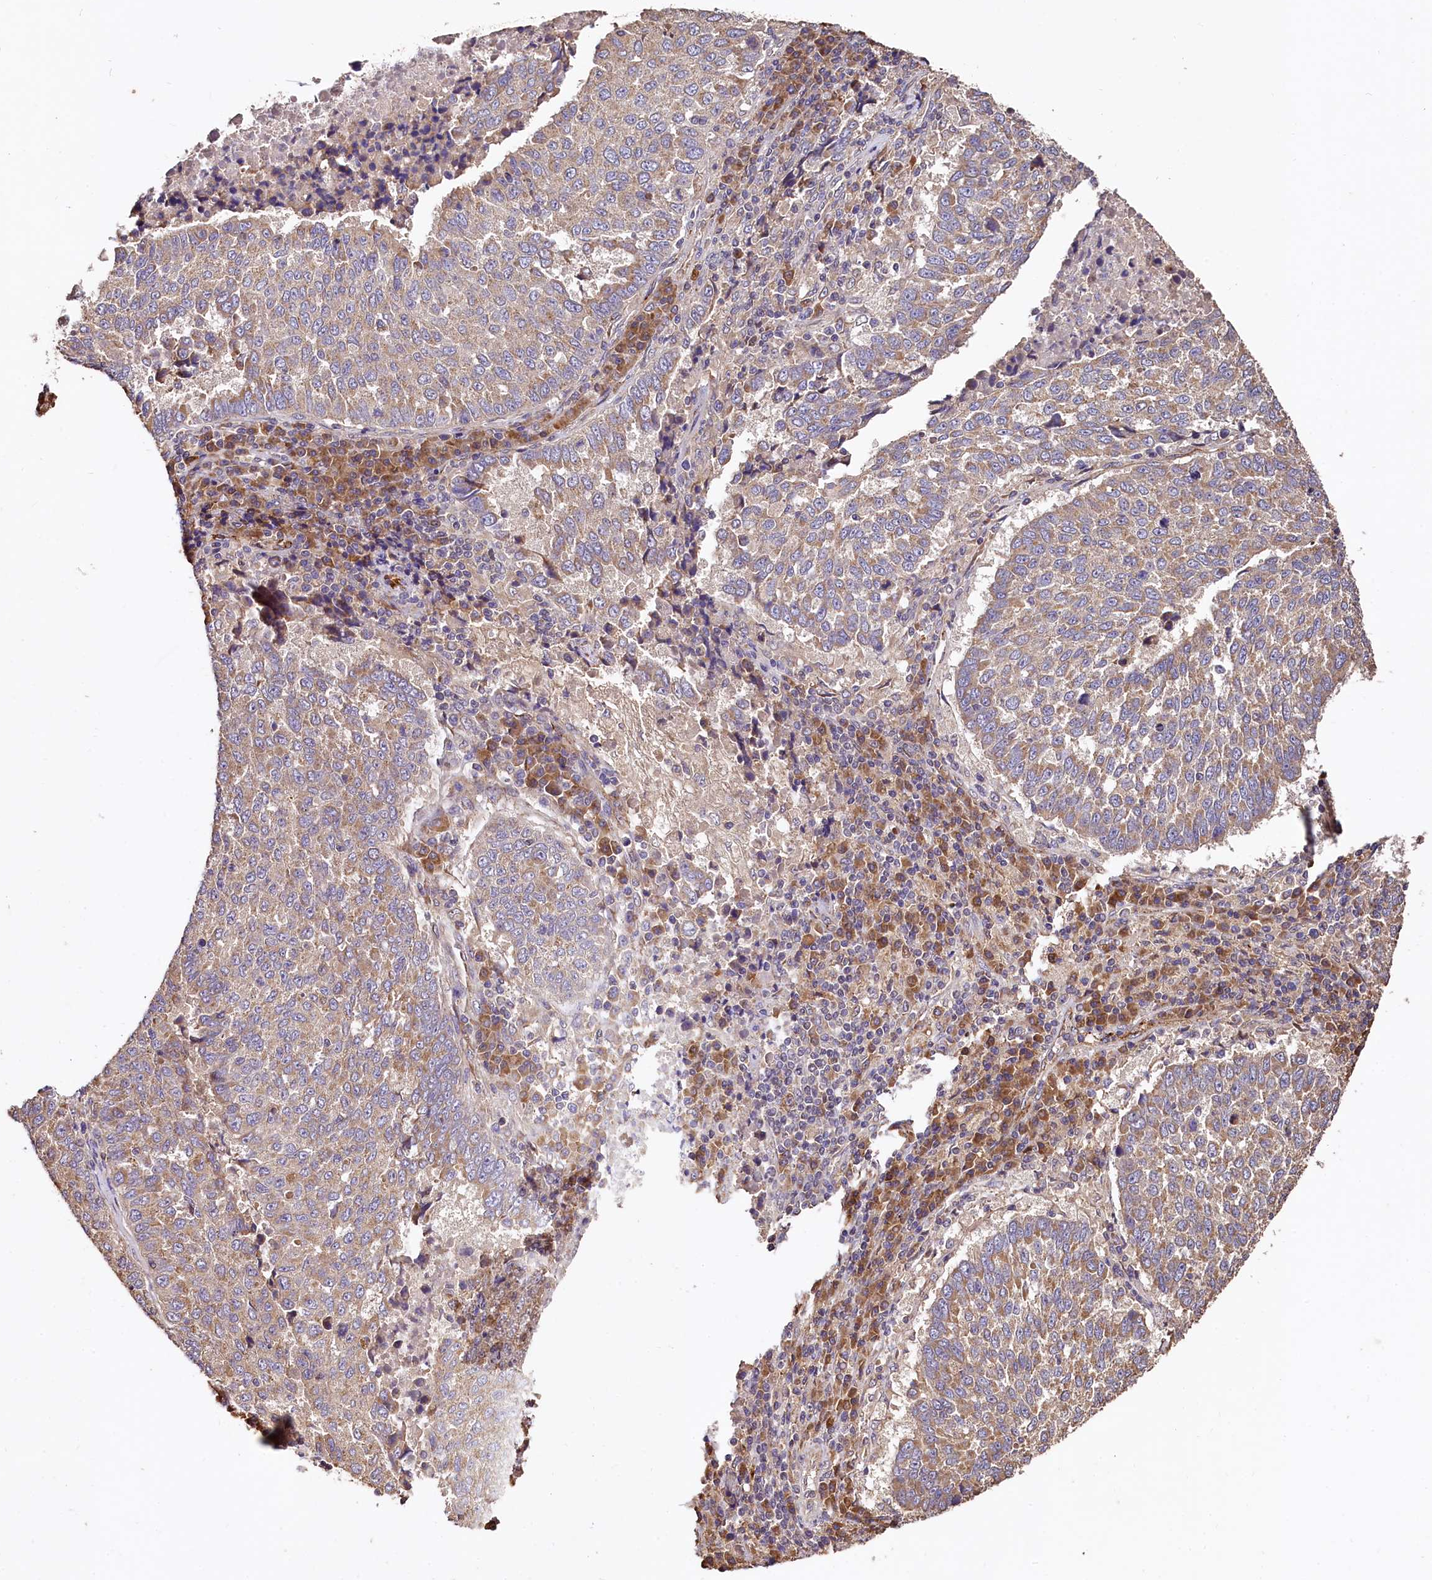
{"staining": {"intensity": "moderate", "quantity": ">75%", "location": "cytoplasmic/membranous"}, "tissue": "lung cancer", "cell_type": "Tumor cells", "image_type": "cancer", "snomed": [{"axis": "morphology", "description": "Squamous cell carcinoma, NOS"}, {"axis": "topography", "description": "Lung"}], "caption": "Protein expression analysis of human lung cancer (squamous cell carcinoma) reveals moderate cytoplasmic/membranous positivity in about >75% of tumor cells.", "gene": "RASSF1", "patient": {"sex": "male", "age": 73}}